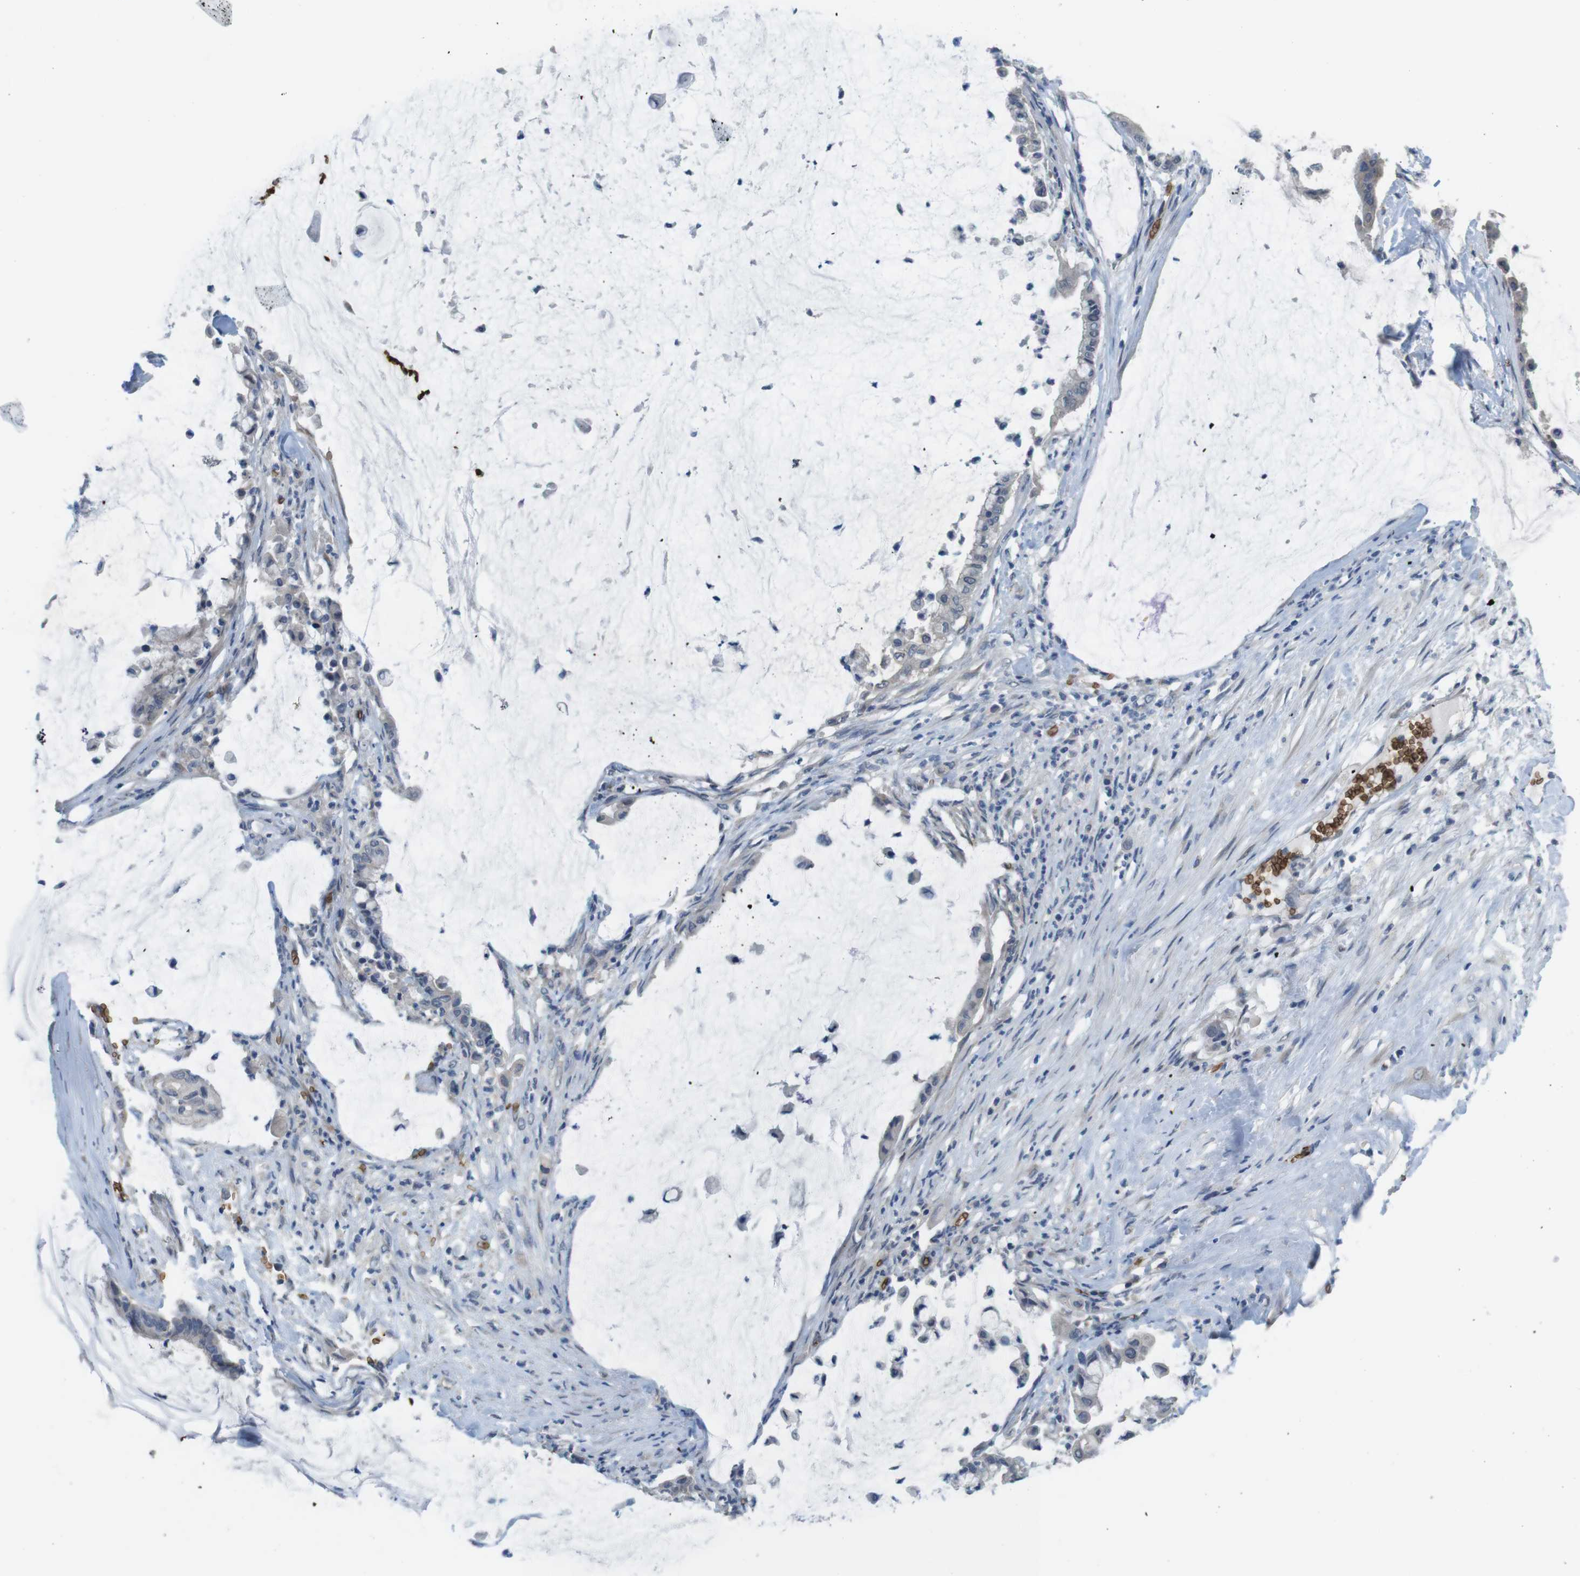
{"staining": {"intensity": "negative", "quantity": "none", "location": "none"}, "tissue": "pancreatic cancer", "cell_type": "Tumor cells", "image_type": "cancer", "snomed": [{"axis": "morphology", "description": "Adenocarcinoma, NOS"}, {"axis": "topography", "description": "Pancreas"}], "caption": "This image is of adenocarcinoma (pancreatic) stained with IHC to label a protein in brown with the nuclei are counter-stained blue. There is no staining in tumor cells.", "gene": "GYPA", "patient": {"sex": "male", "age": 41}}